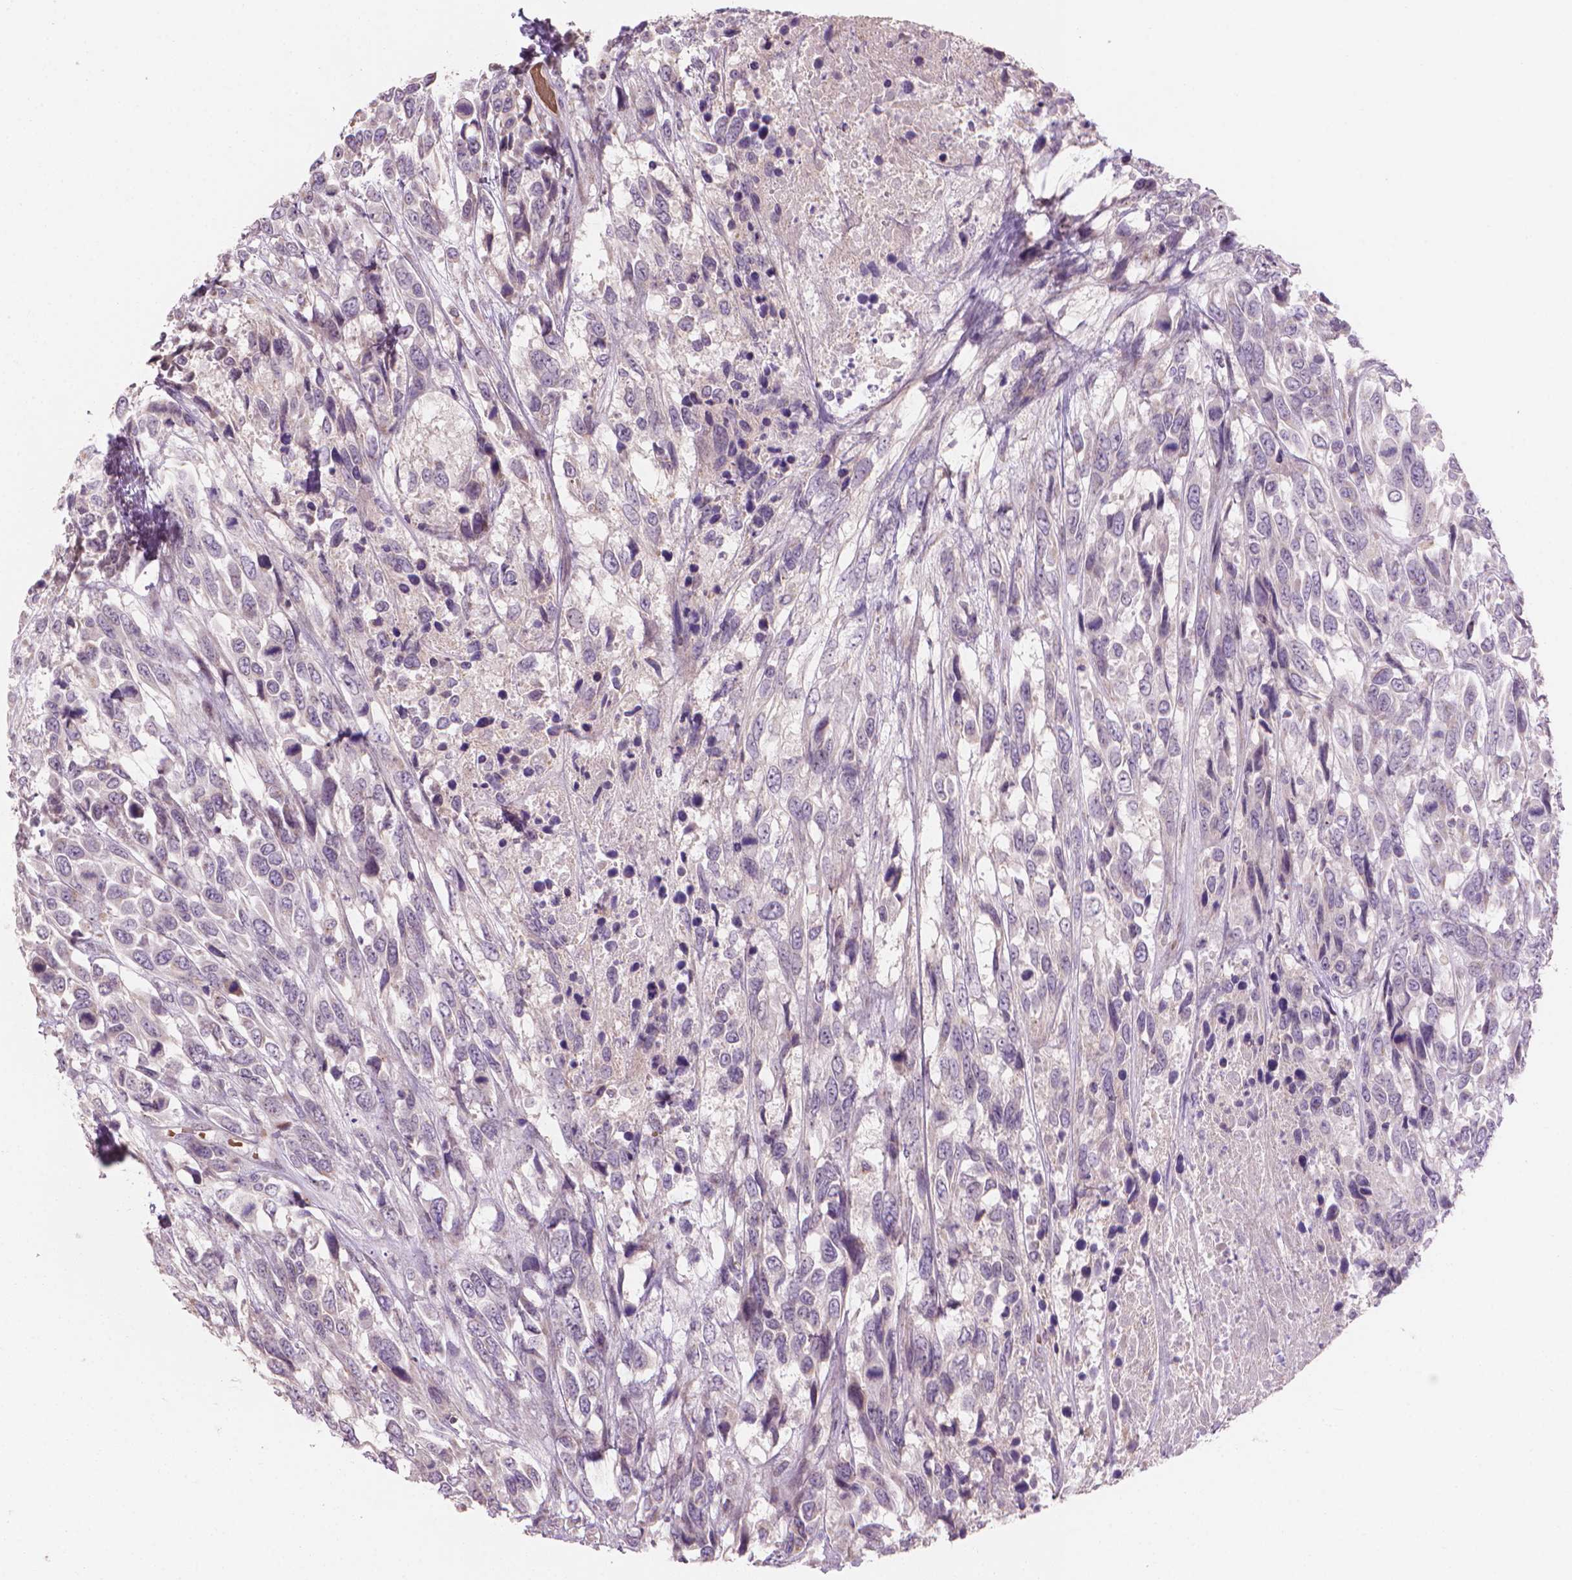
{"staining": {"intensity": "negative", "quantity": "none", "location": "none"}, "tissue": "urothelial cancer", "cell_type": "Tumor cells", "image_type": "cancer", "snomed": [{"axis": "morphology", "description": "Urothelial carcinoma, High grade"}, {"axis": "topography", "description": "Urinary bladder"}], "caption": "Immunohistochemical staining of urothelial carcinoma (high-grade) exhibits no significant expression in tumor cells.", "gene": "IFFO1", "patient": {"sex": "female", "age": 70}}